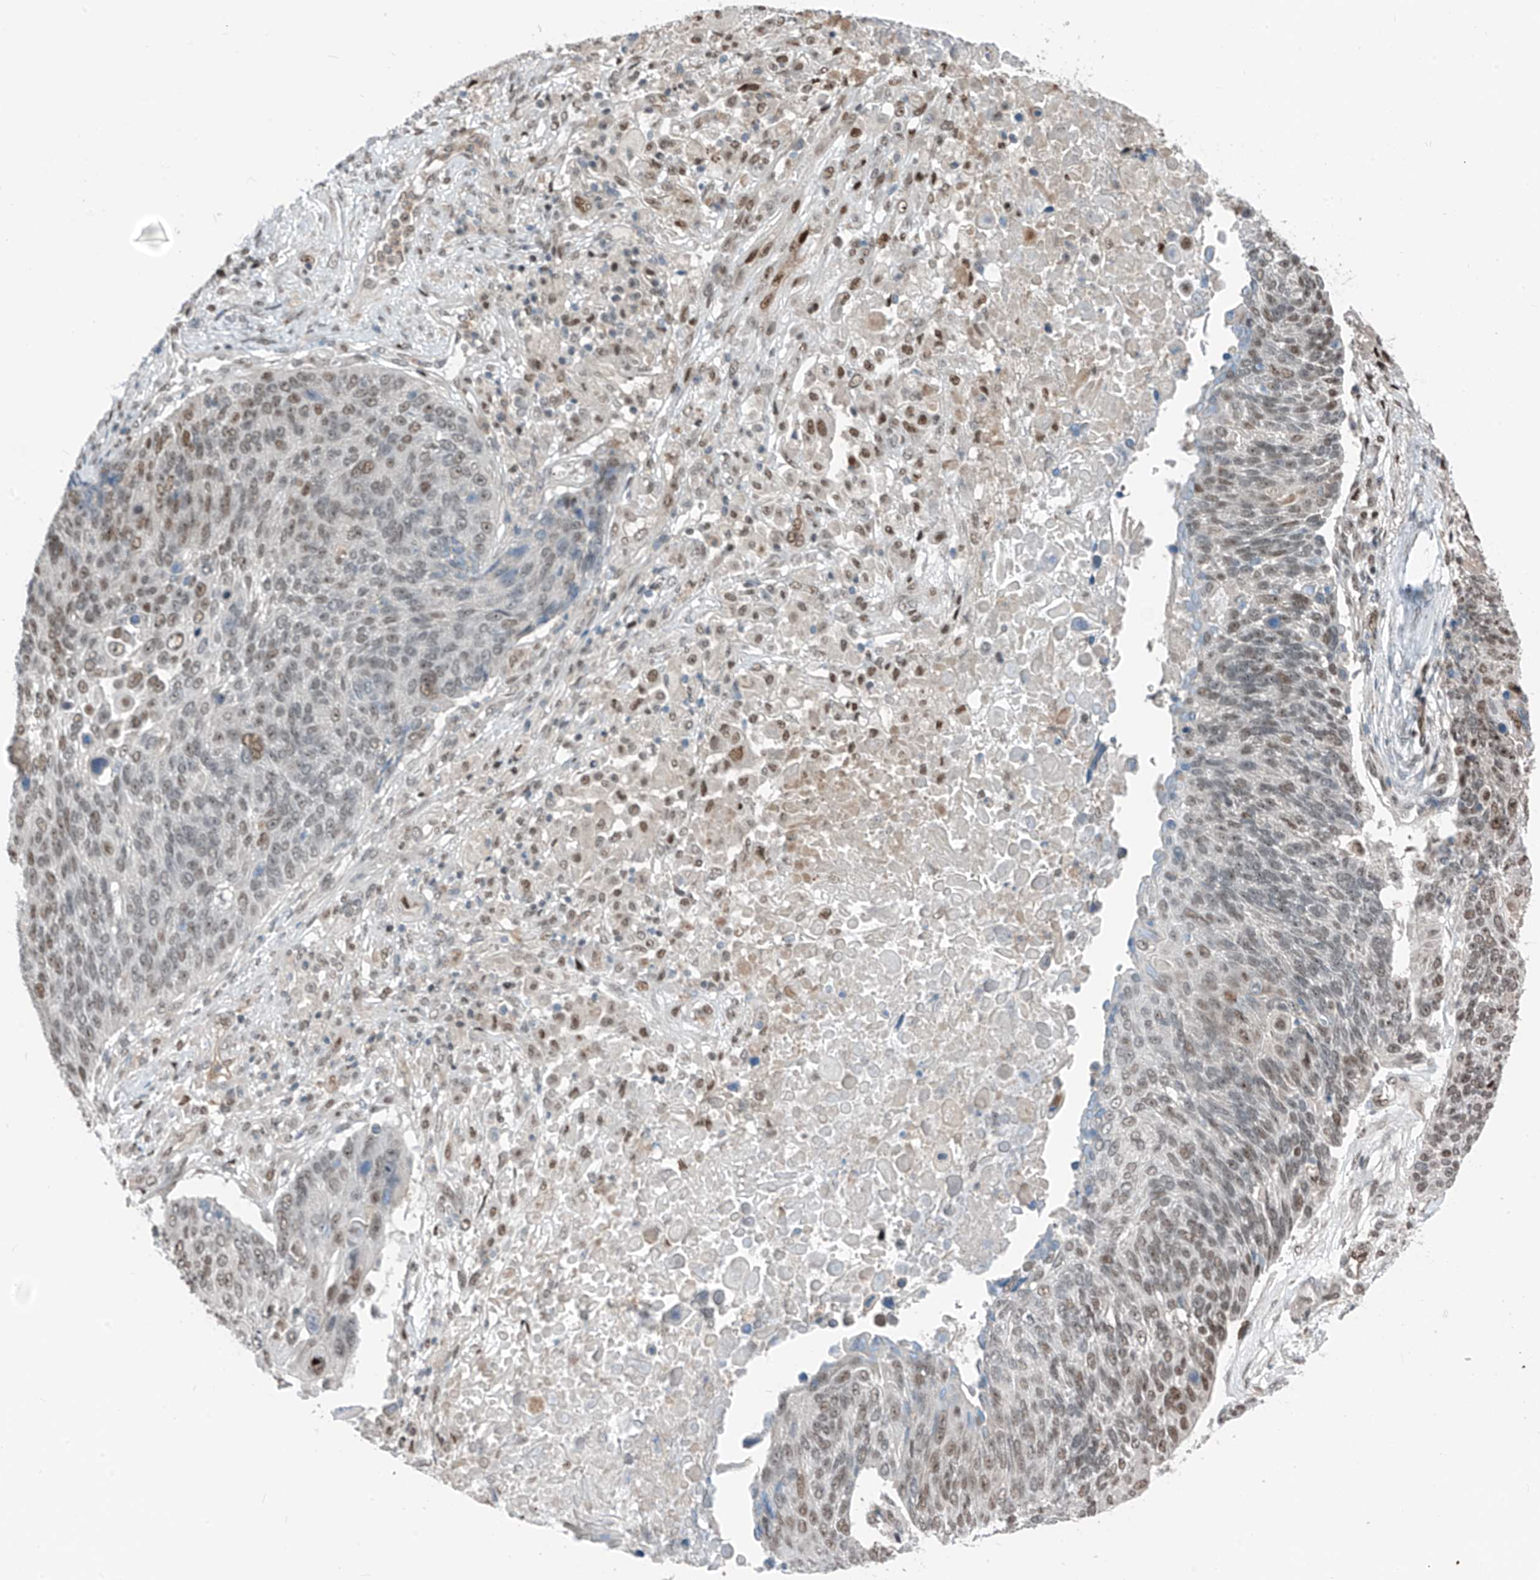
{"staining": {"intensity": "weak", "quantity": "25%-75%", "location": "nuclear"}, "tissue": "lung cancer", "cell_type": "Tumor cells", "image_type": "cancer", "snomed": [{"axis": "morphology", "description": "Squamous cell carcinoma, NOS"}, {"axis": "topography", "description": "Lung"}], "caption": "Protein expression analysis of lung cancer shows weak nuclear positivity in about 25%-75% of tumor cells.", "gene": "RBP7", "patient": {"sex": "male", "age": 66}}